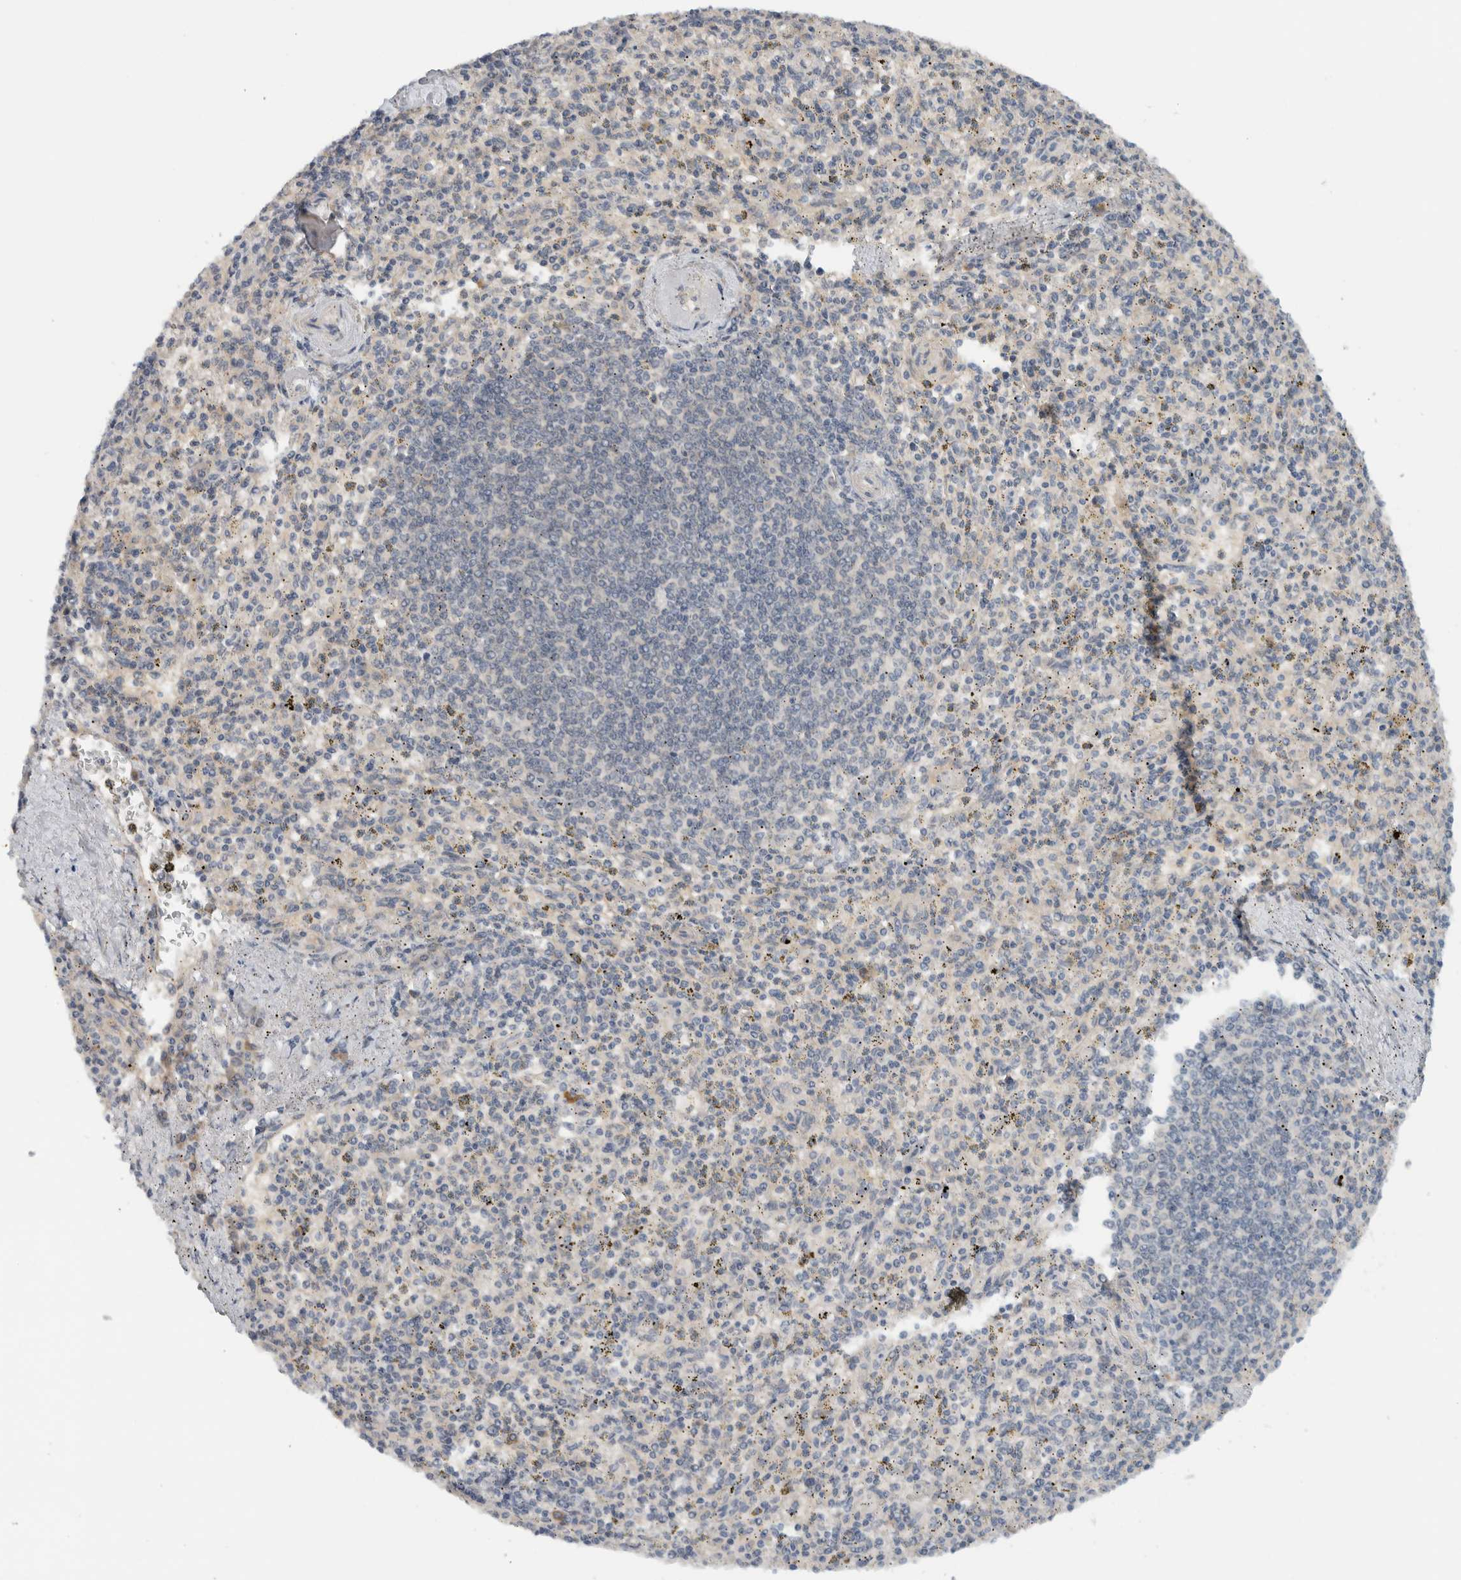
{"staining": {"intensity": "negative", "quantity": "none", "location": "none"}, "tissue": "spleen", "cell_type": "Cells in red pulp", "image_type": "normal", "snomed": [{"axis": "morphology", "description": "Normal tissue, NOS"}, {"axis": "topography", "description": "Spleen"}], "caption": "Immunohistochemistry (IHC) histopathology image of benign spleen: spleen stained with DAB (3,3'-diaminobenzidine) exhibits no significant protein staining in cells in red pulp. (Brightfield microscopy of DAB immunohistochemistry at high magnification).", "gene": "MPRIP", "patient": {"sex": "male", "age": 72}}